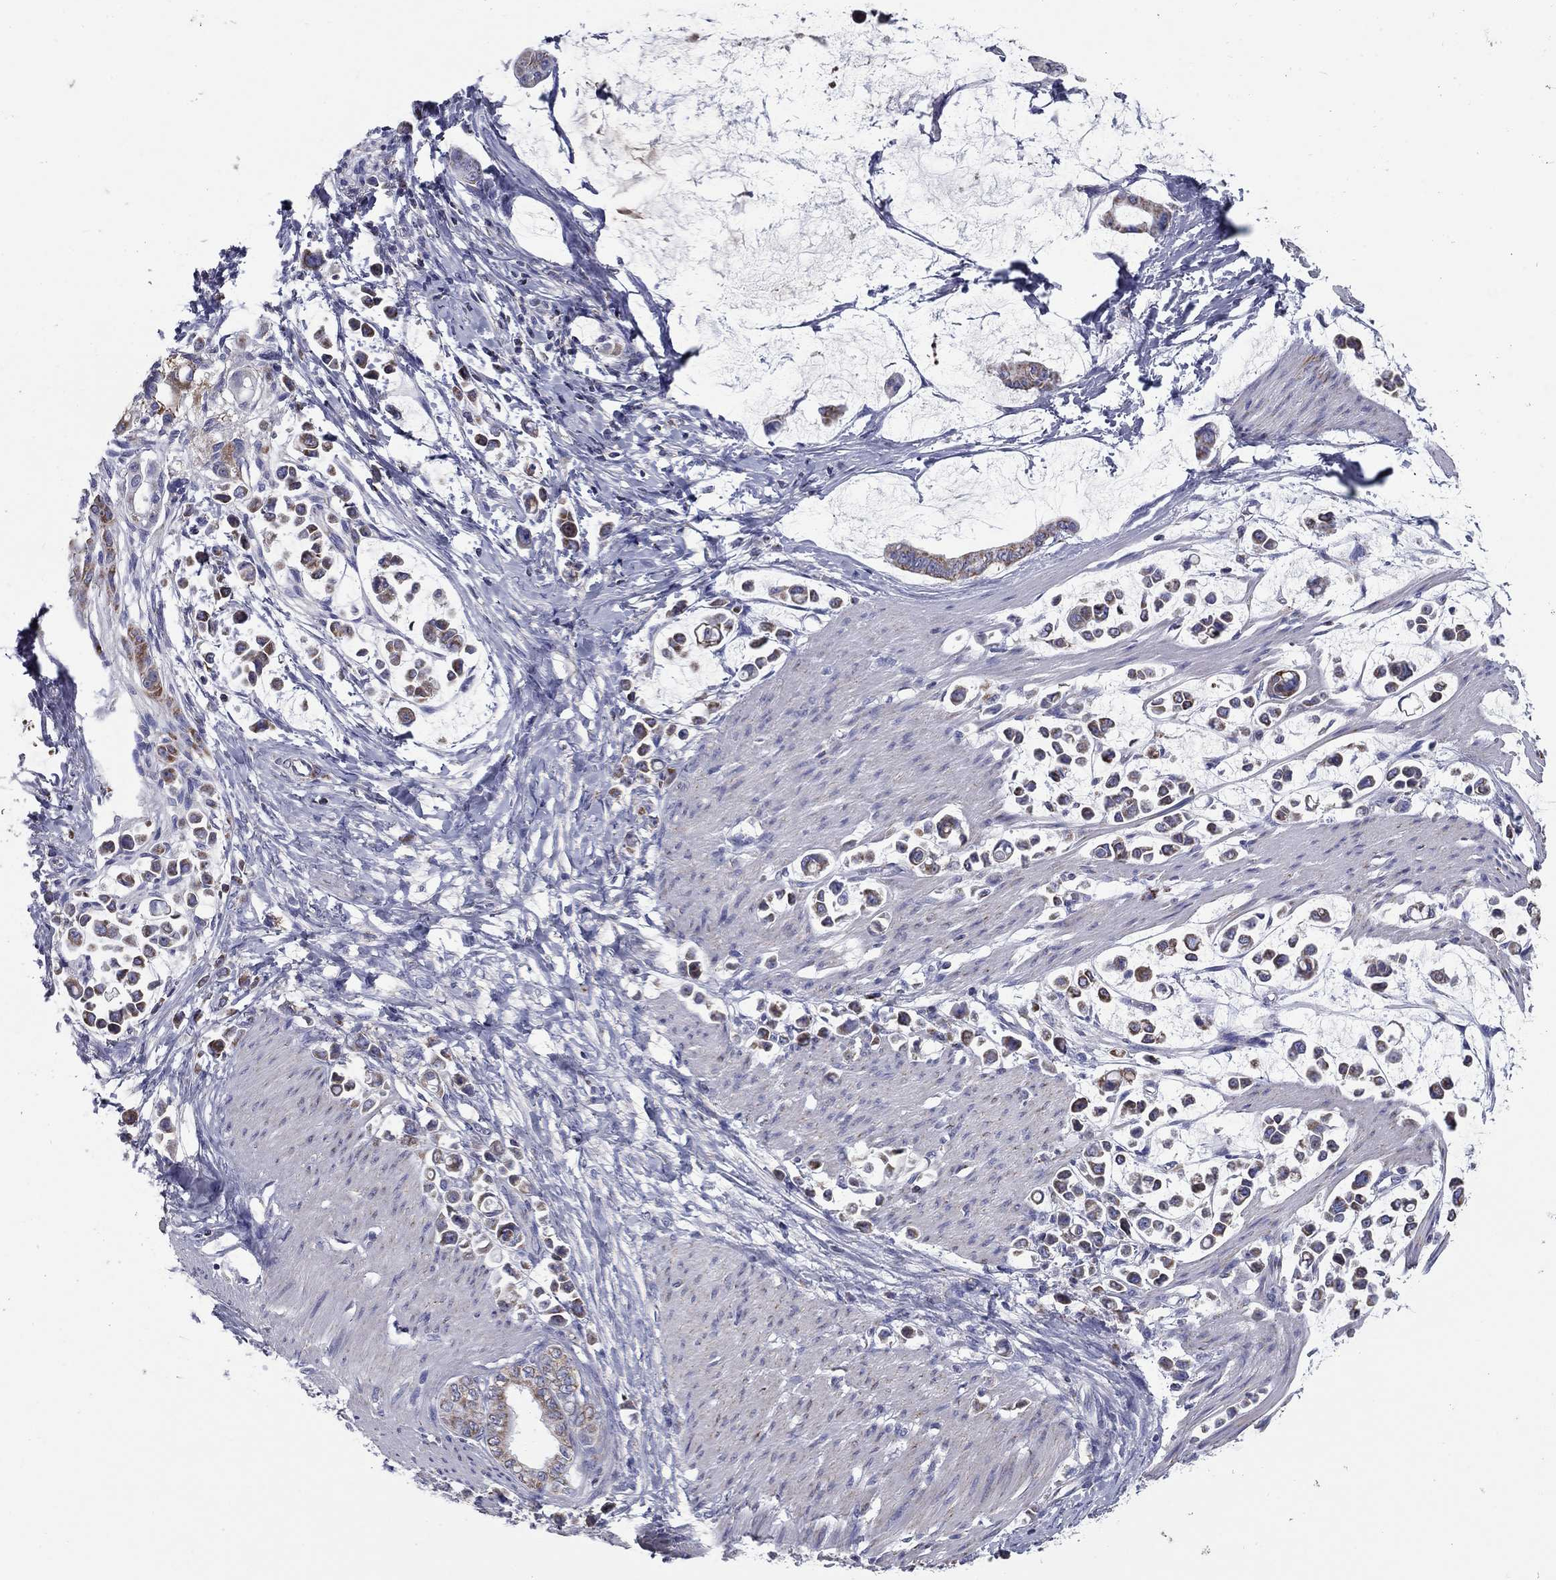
{"staining": {"intensity": "moderate", "quantity": "25%-75%", "location": "cytoplasmic/membranous"}, "tissue": "stomach cancer", "cell_type": "Tumor cells", "image_type": "cancer", "snomed": [{"axis": "morphology", "description": "Adenocarcinoma, NOS"}, {"axis": "topography", "description": "Stomach"}], "caption": "This photomicrograph reveals immunohistochemistry staining of human stomach cancer, with medium moderate cytoplasmic/membranous expression in approximately 25%-75% of tumor cells.", "gene": "NDUFA4L2", "patient": {"sex": "male", "age": 82}}